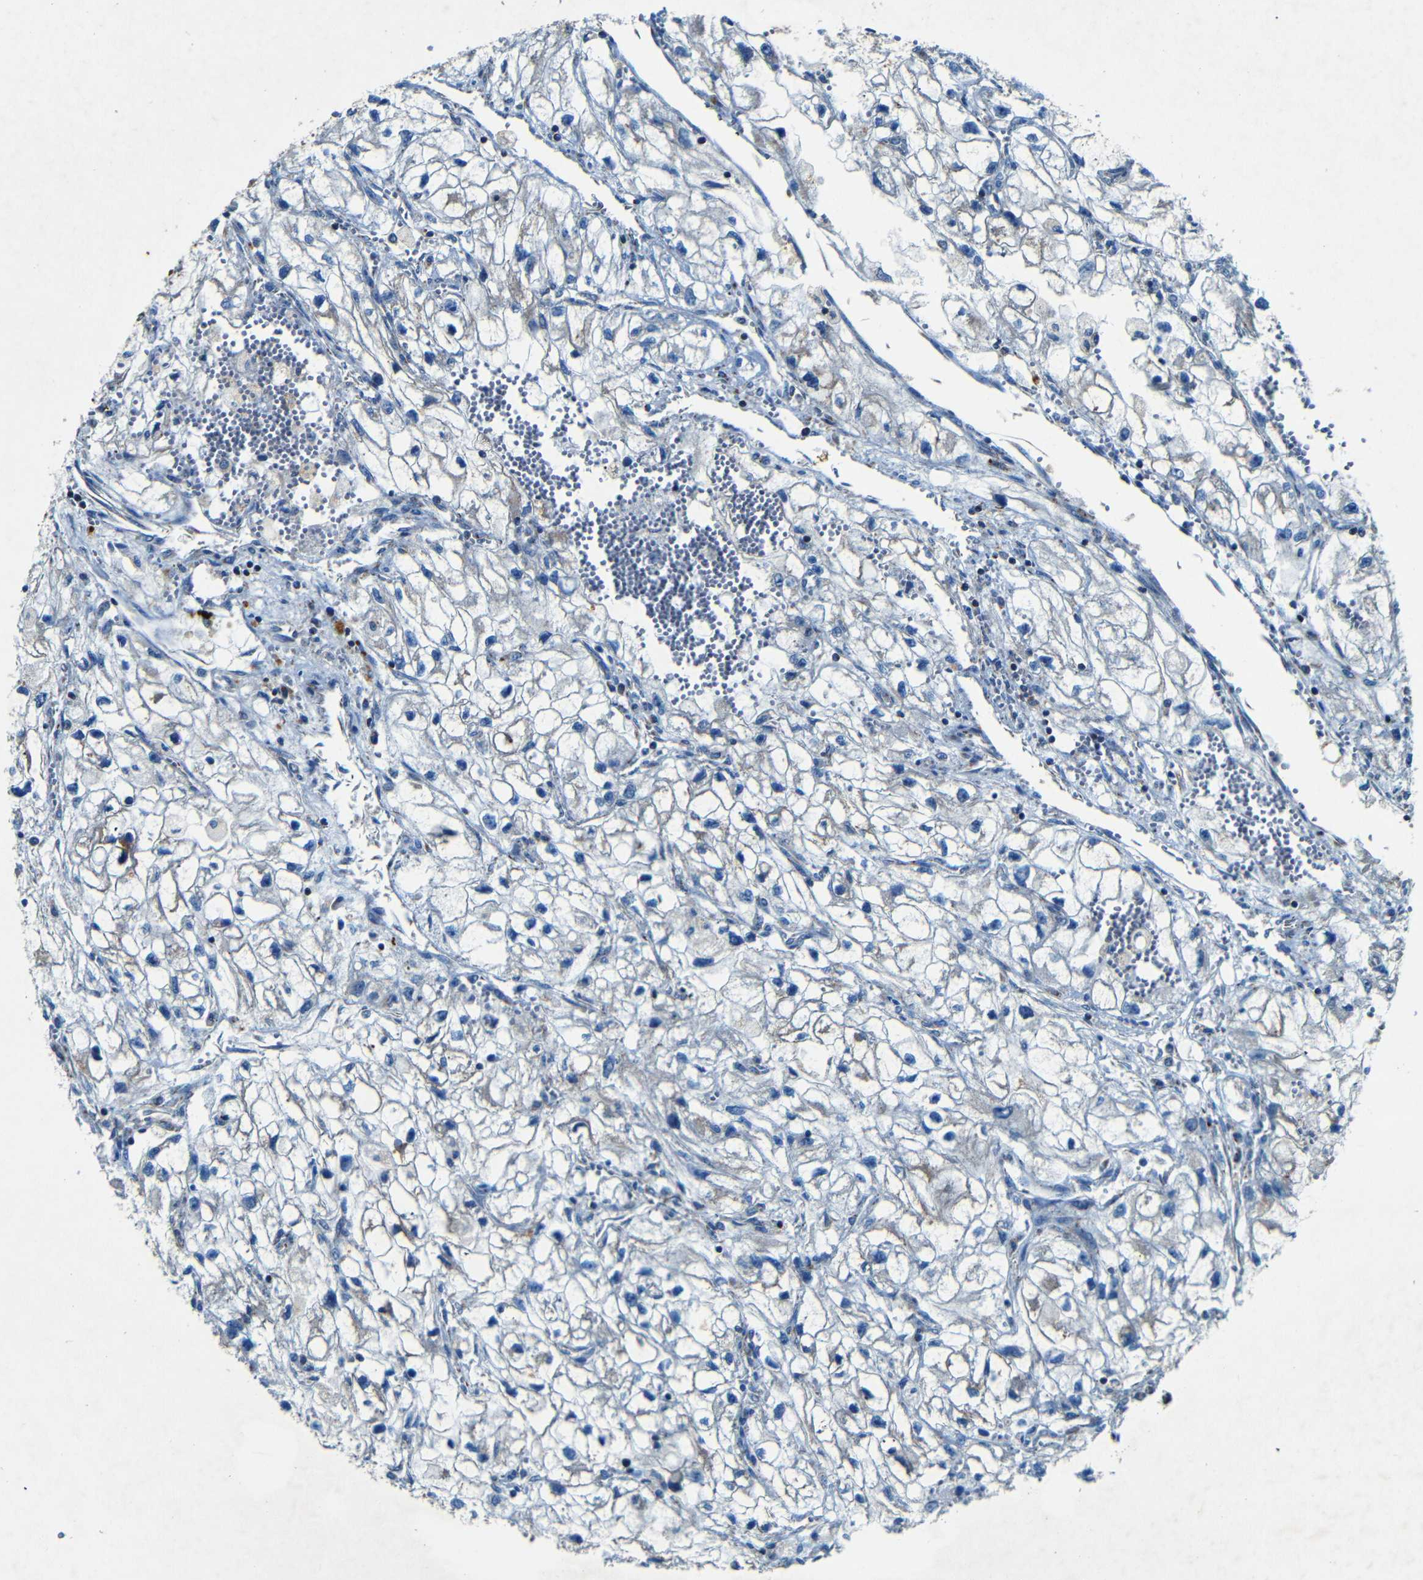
{"staining": {"intensity": "negative", "quantity": "none", "location": "none"}, "tissue": "renal cancer", "cell_type": "Tumor cells", "image_type": "cancer", "snomed": [{"axis": "morphology", "description": "Adenocarcinoma, NOS"}, {"axis": "topography", "description": "Kidney"}], "caption": "Immunohistochemistry image of human adenocarcinoma (renal) stained for a protein (brown), which exhibits no expression in tumor cells.", "gene": "WSCD2", "patient": {"sex": "female", "age": 70}}